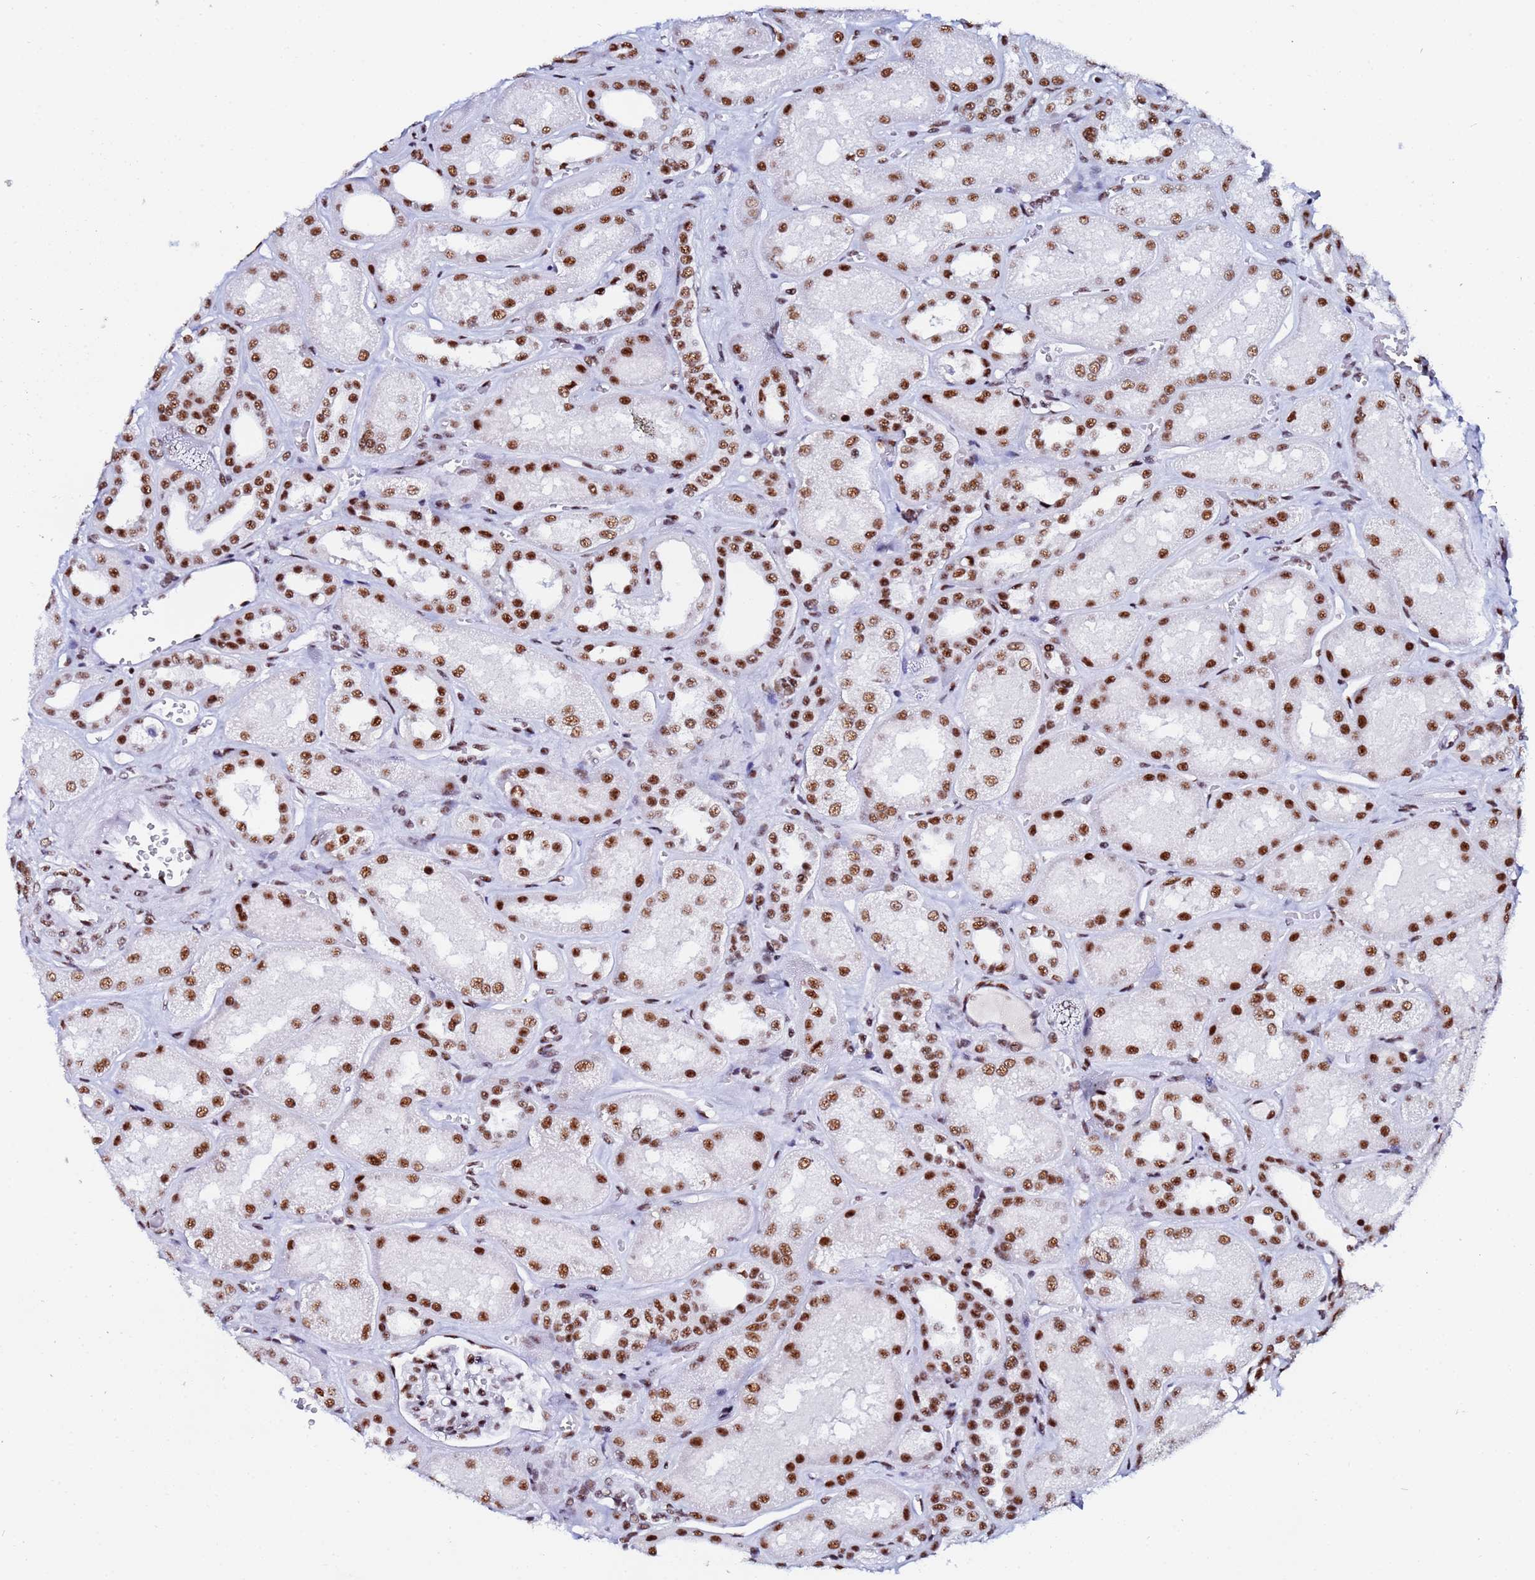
{"staining": {"intensity": "moderate", "quantity": ">75%", "location": "nuclear"}, "tissue": "kidney", "cell_type": "Cells in glomeruli", "image_type": "normal", "snomed": [{"axis": "morphology", "description": "Normal tissue, NOS"}, {"axis": "morphology", "description": "Adenocarcinoma, NOS"}, {"axis": "topography", "description": "Kidney"}], "caption": "Protein positivity by immunohistochemistry displays moderate nuclear positivity in about >75% of cells in glomeruli in benign kidney.", "gene": "SNRPA1", "patient": {"sex": "female", "age": 68}}